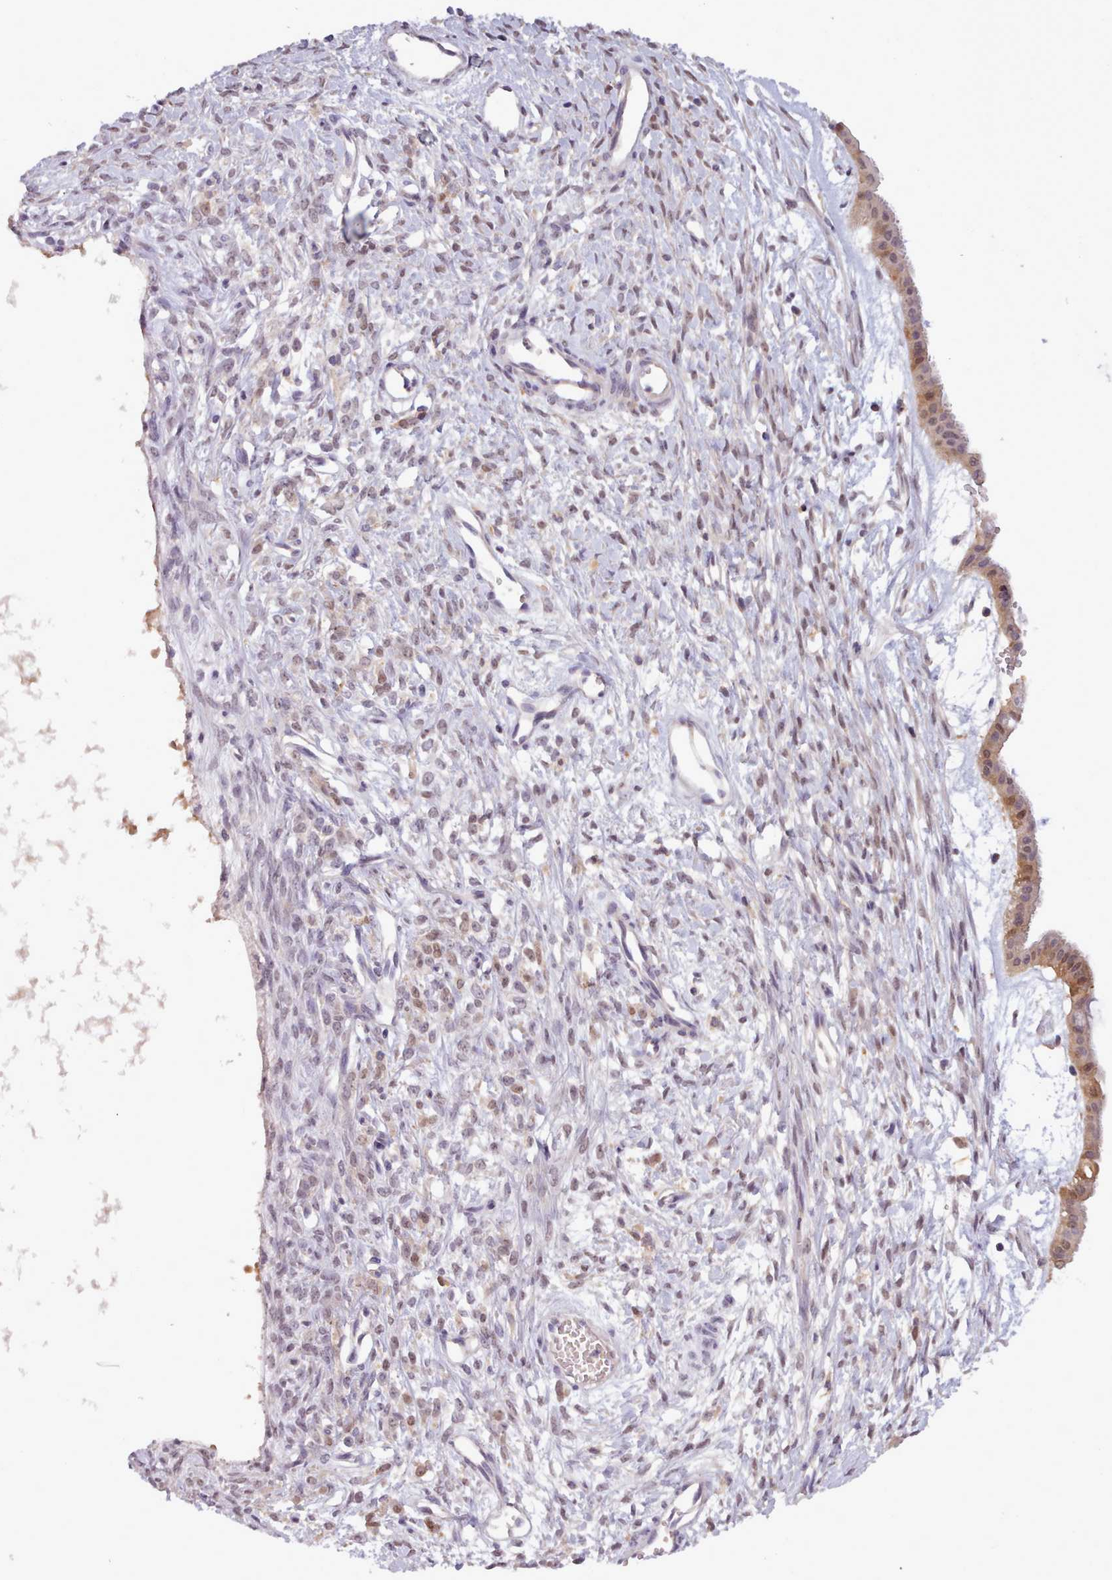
{"staining": {"intensity": "moderate", "quantity": "<25%", "location": "cytoplasmic/membranous,nuclear"}, "tissue": "ovarian cancer", "cell_type": "Tumor cells", "image_type": "cancer", "snomed": [{"axis": "morphology", "description": "Cystadenocarcinoma, mucinous, NOS"}, {"axis": "topography", "description": "Ovary"}], "caption": "Moderate cytoplasmic/membranous and nuclear expression is appreciated in approximately <25% of tumor cells in ovarian cancer (mucinous cystadenocarcinoma).", "gene": "ARL17A", "patient": {"sex": "female", "age": 73}}